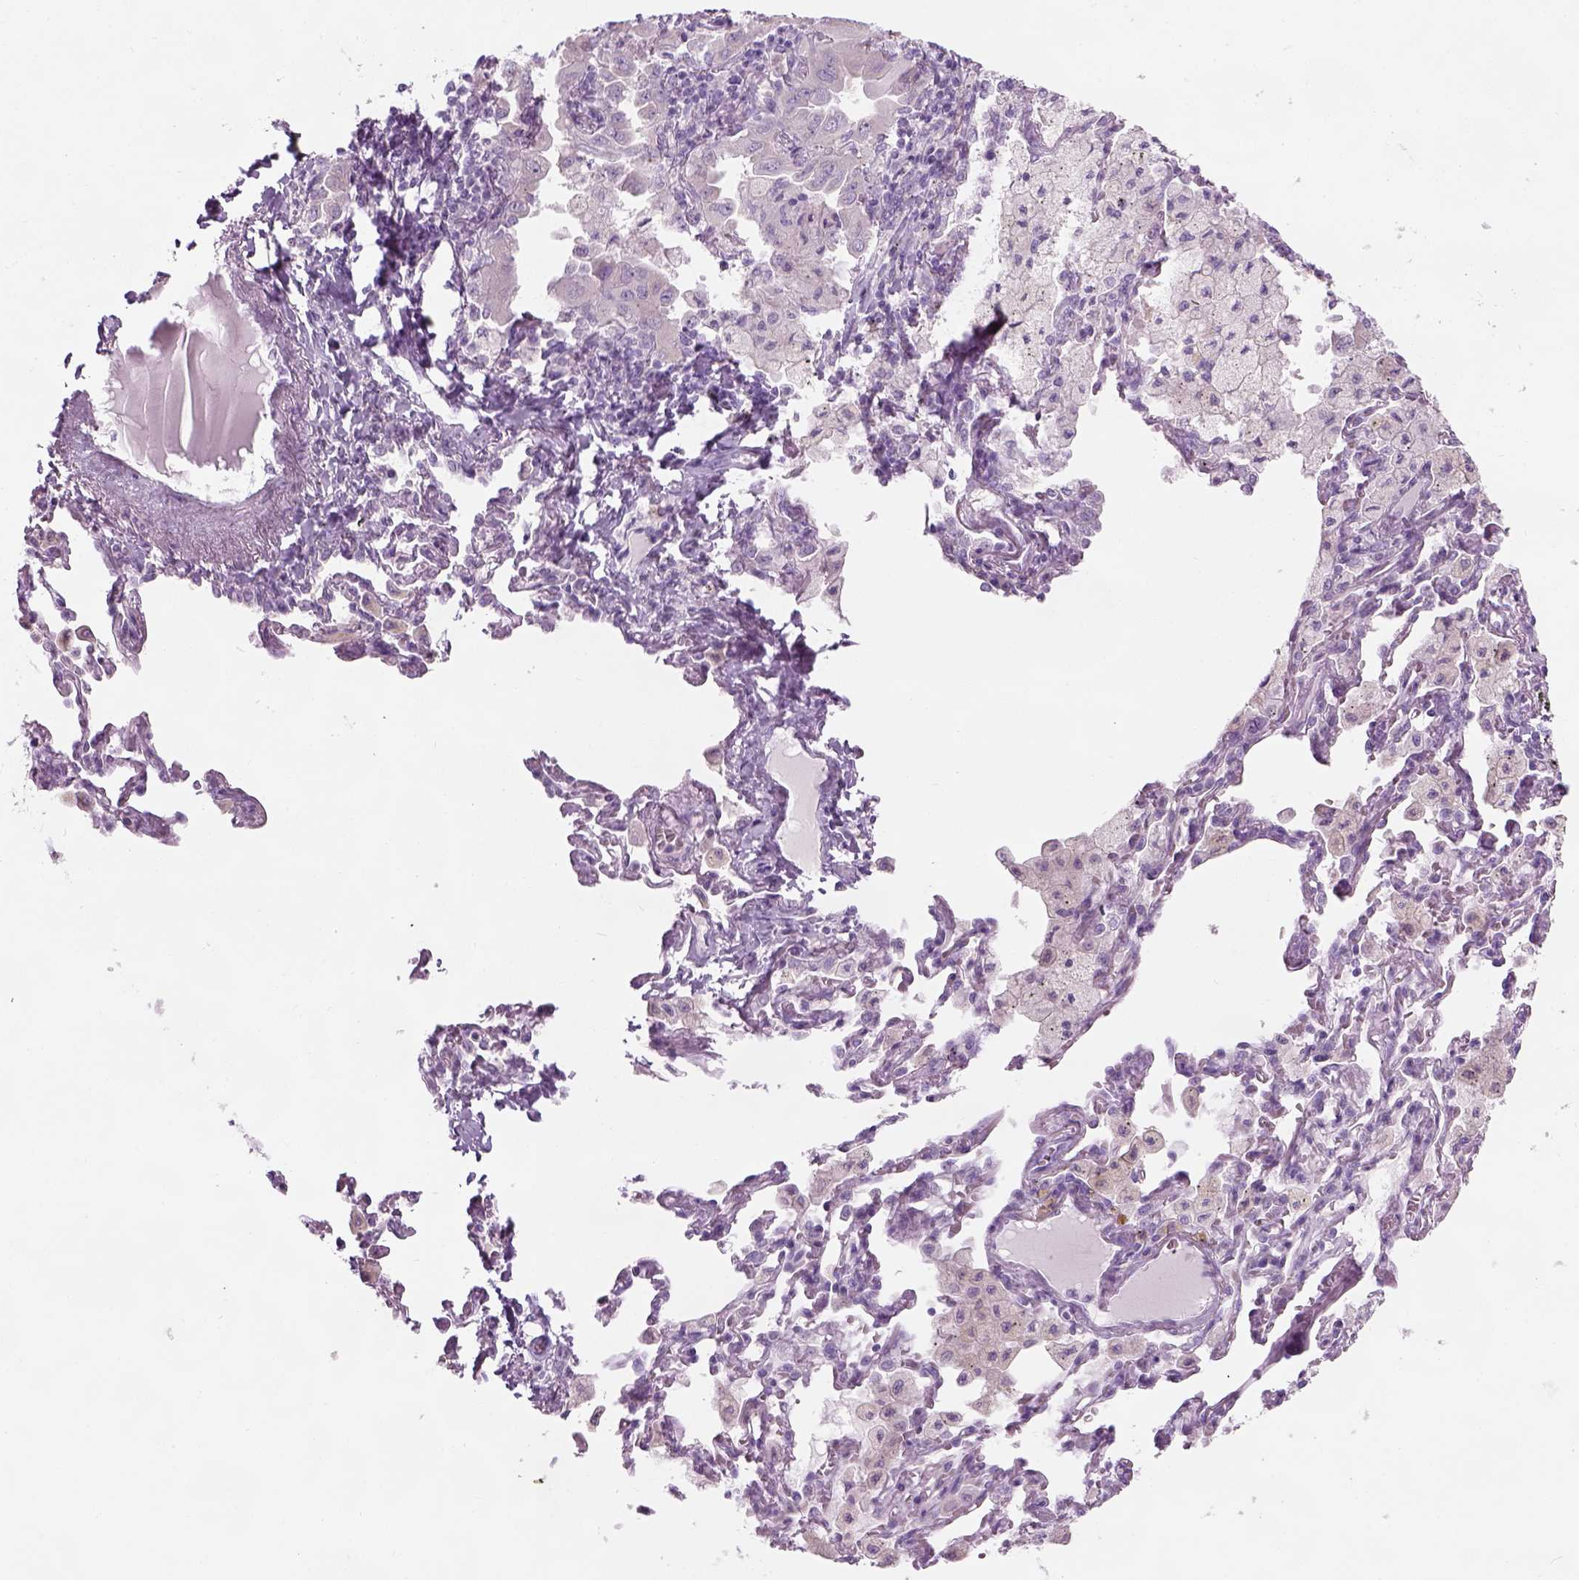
{"staining": {"intensity": "negative", "quantity": "none", "location": "none"}, "tissue": "lung cancer", "cell_type": "Tumor cells", "image_type": "cancer", "snomed": [{"axis": "morphology", "description": "Adenocarcinoma, NOS"}, {"axis": "topography", "description": "Lung"}], "caption": "The image displays no staining of tumor cells in lung cancer.", "gene": "CIBAR2", "patient": {"sex": "male", "age": 64}}